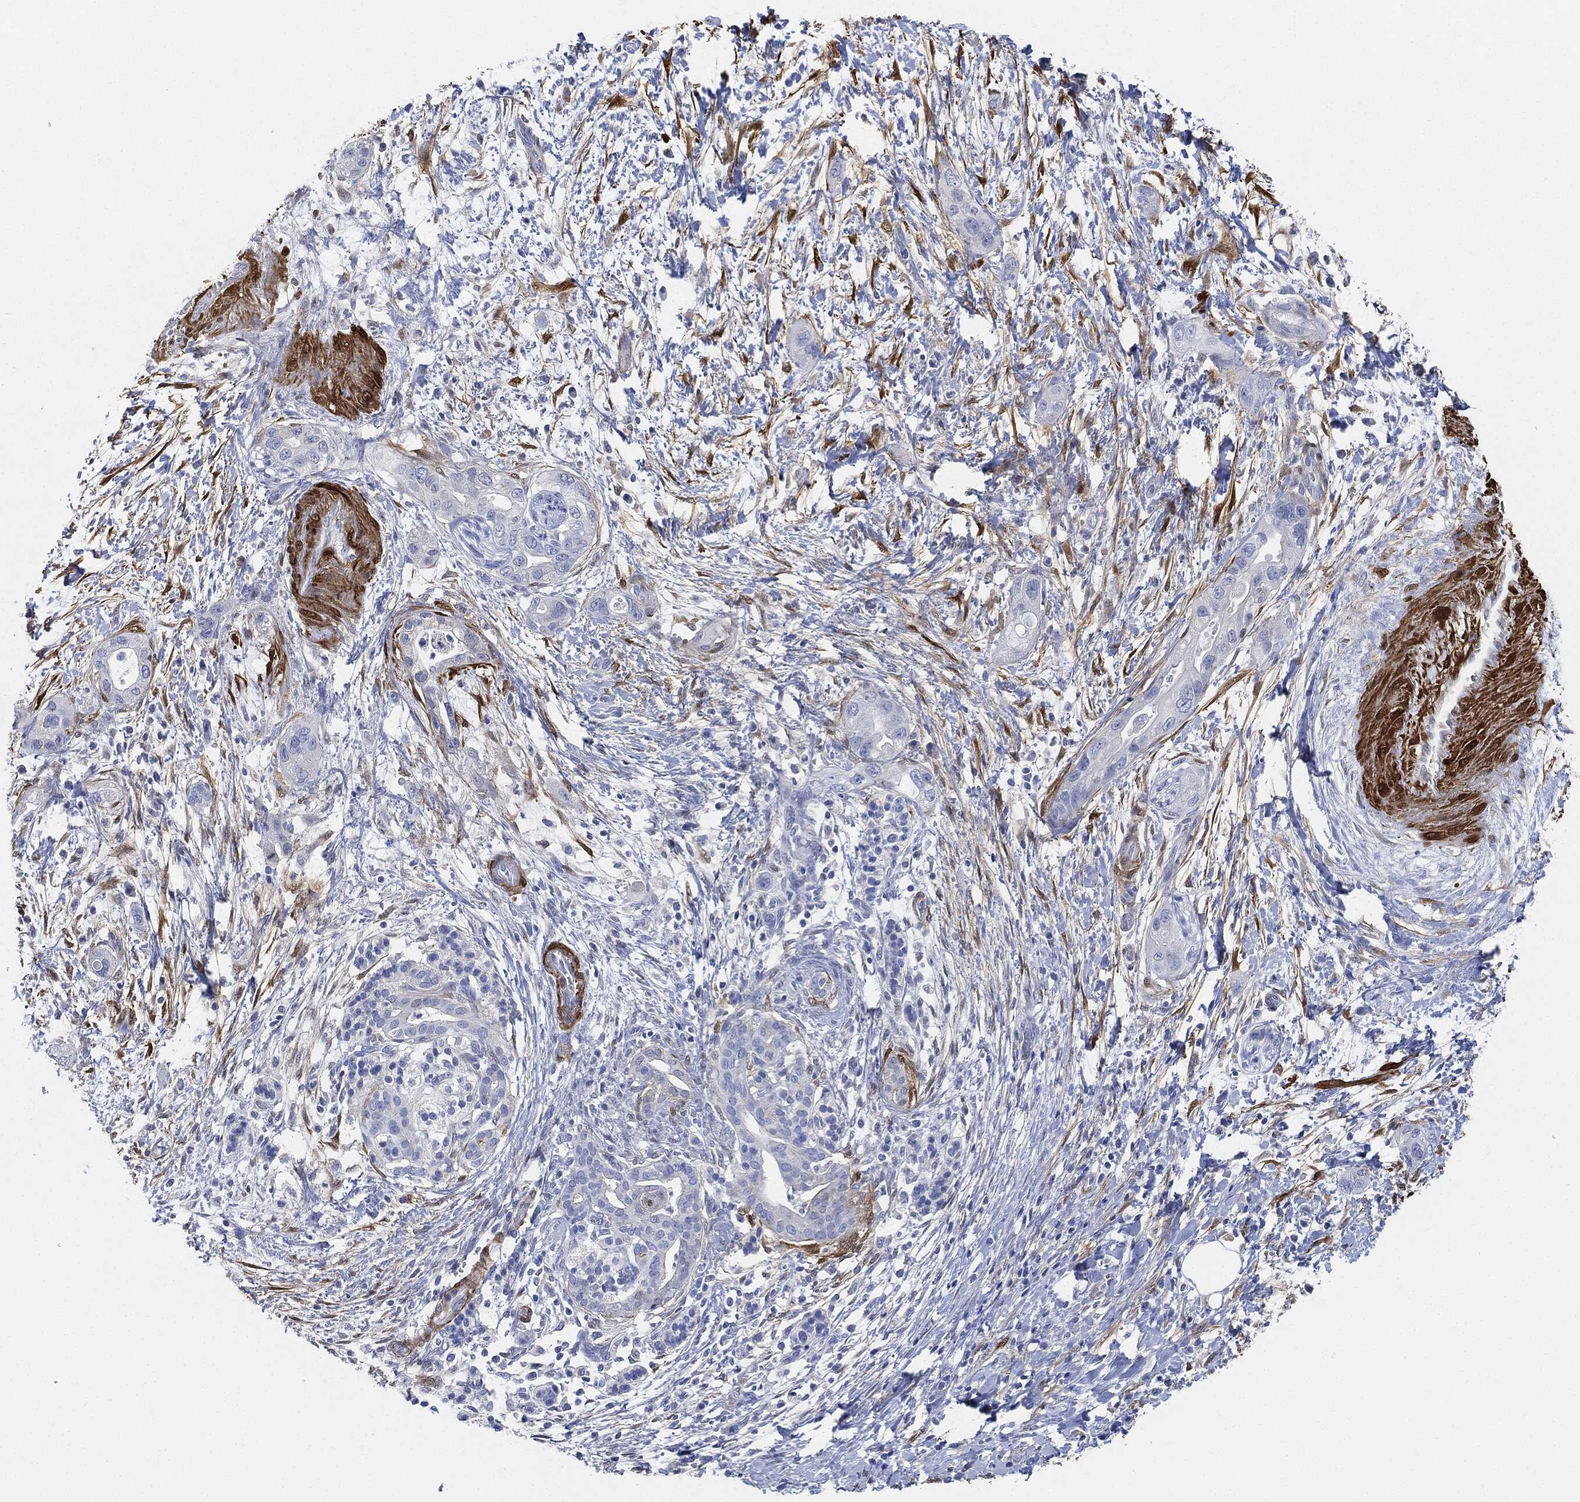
{"staining": {"intensity": "negative", "quantity": "none", "location": "none"}, "tissue": "pancreatic cancer", "cell_type": "Tumor cells", "image_type": "cancer", "snomed": [{"axis": "morphology", "description": "Adenocarcinoma, NOS"}, {"axis": "topography", "description": "Pancreas"}], "caption": "Adenocarcinoma (pancreatic) was stained to show a protein in brown. There is no significant staining in tumor cells.", "gene": "TAGLN", "patient": {"sex": "male", "age": 44}}